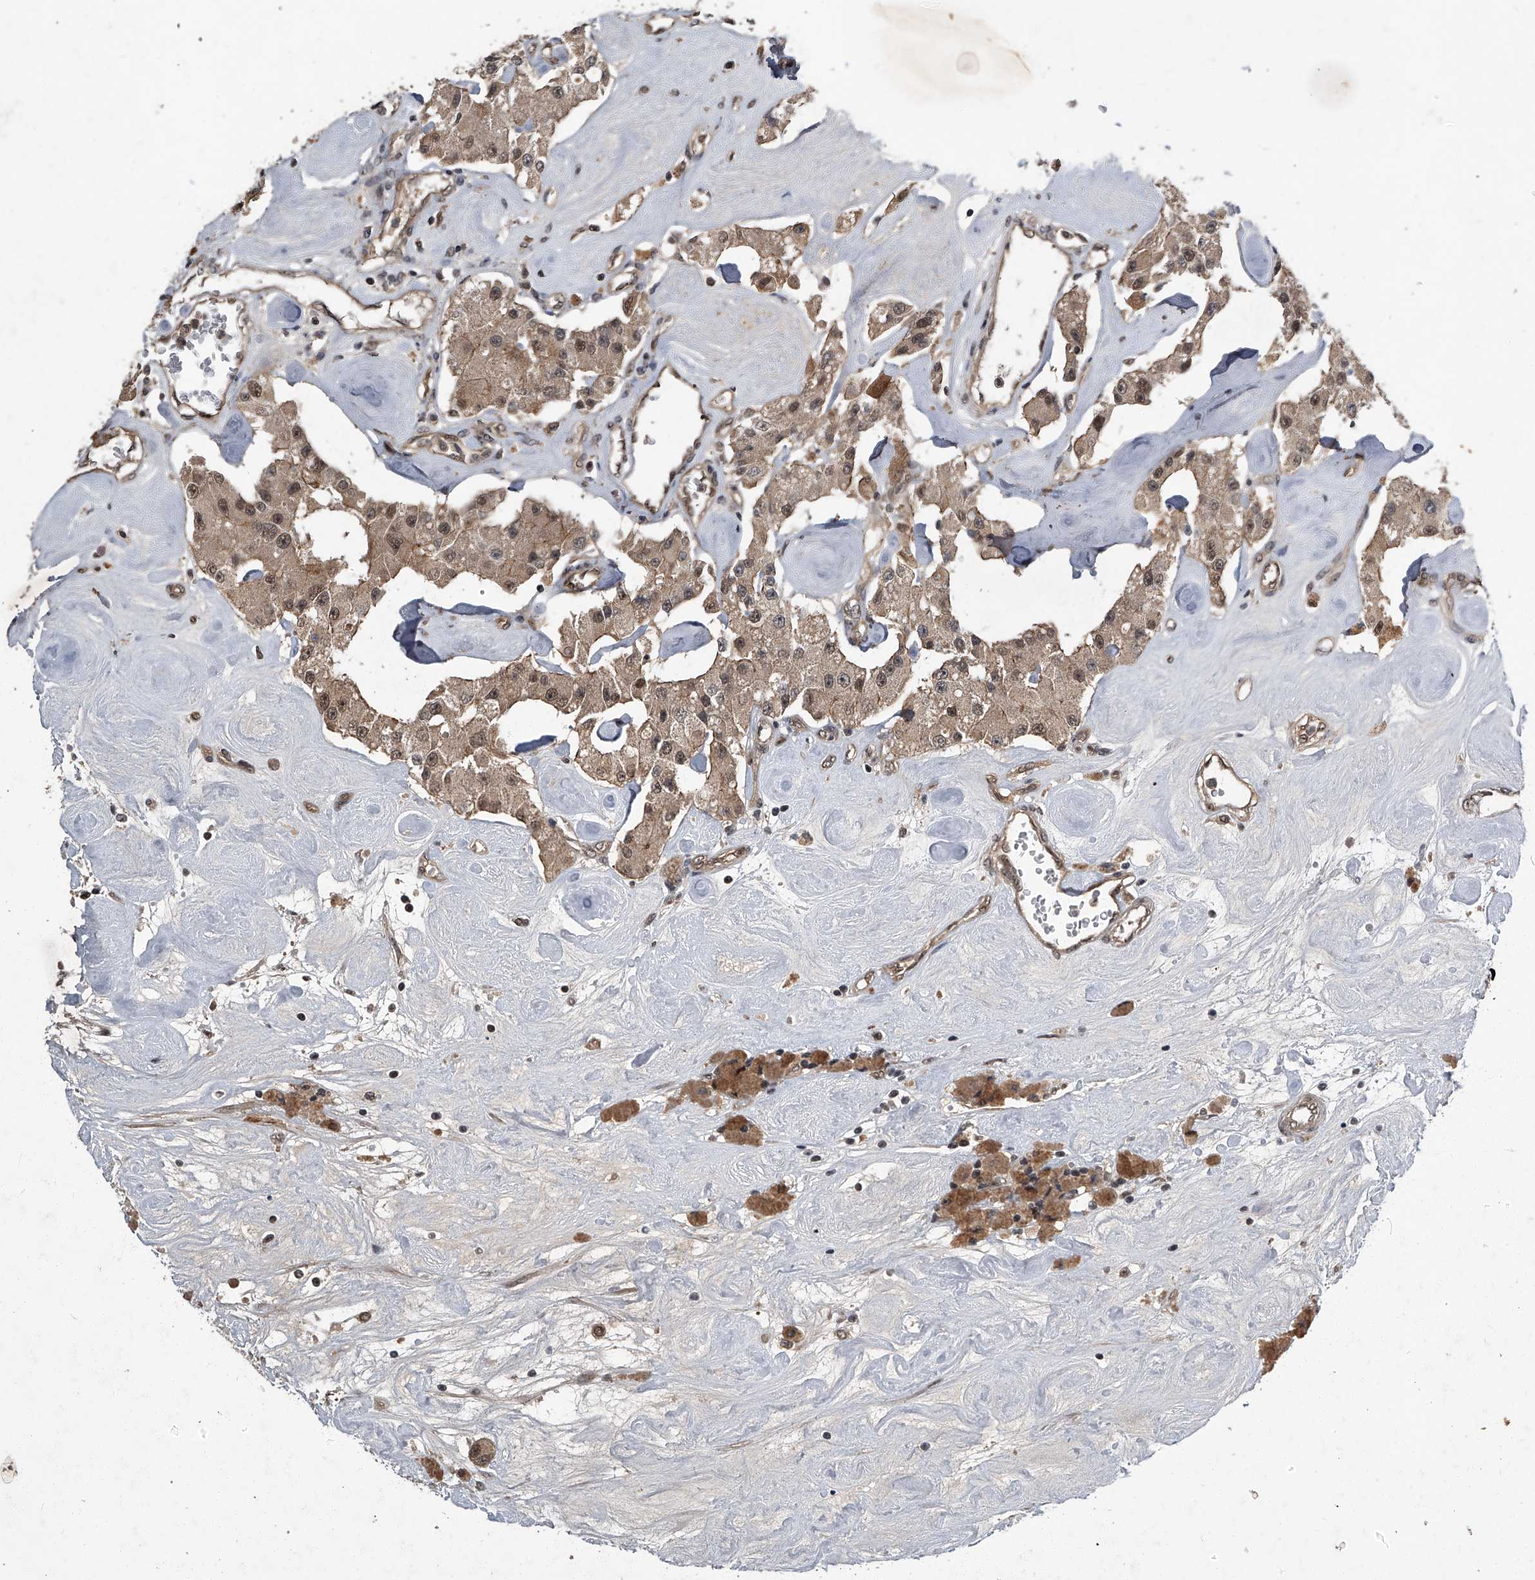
{"staining": {"intensity": "moderate", "quantity": ">75%", "location": "cytoplasmic/membranous,nuclear"}, "tissue": "carcinoid", "cell_type": "Tumor cells", "image_type": "cancer", "snomed": [{"axis": "morphology", "description": "Carcinoid, malignant, NOS"}, {"axis": "topography", "description": "Pancreas"}], "caption": "Moderate cytoplasmic/membranous and nuclear staining is seen in about >75% of tumor cells in carcinoid (malignant).", "gene": "SLC12A8", "patient": {"sex": "male", "age": 41}}